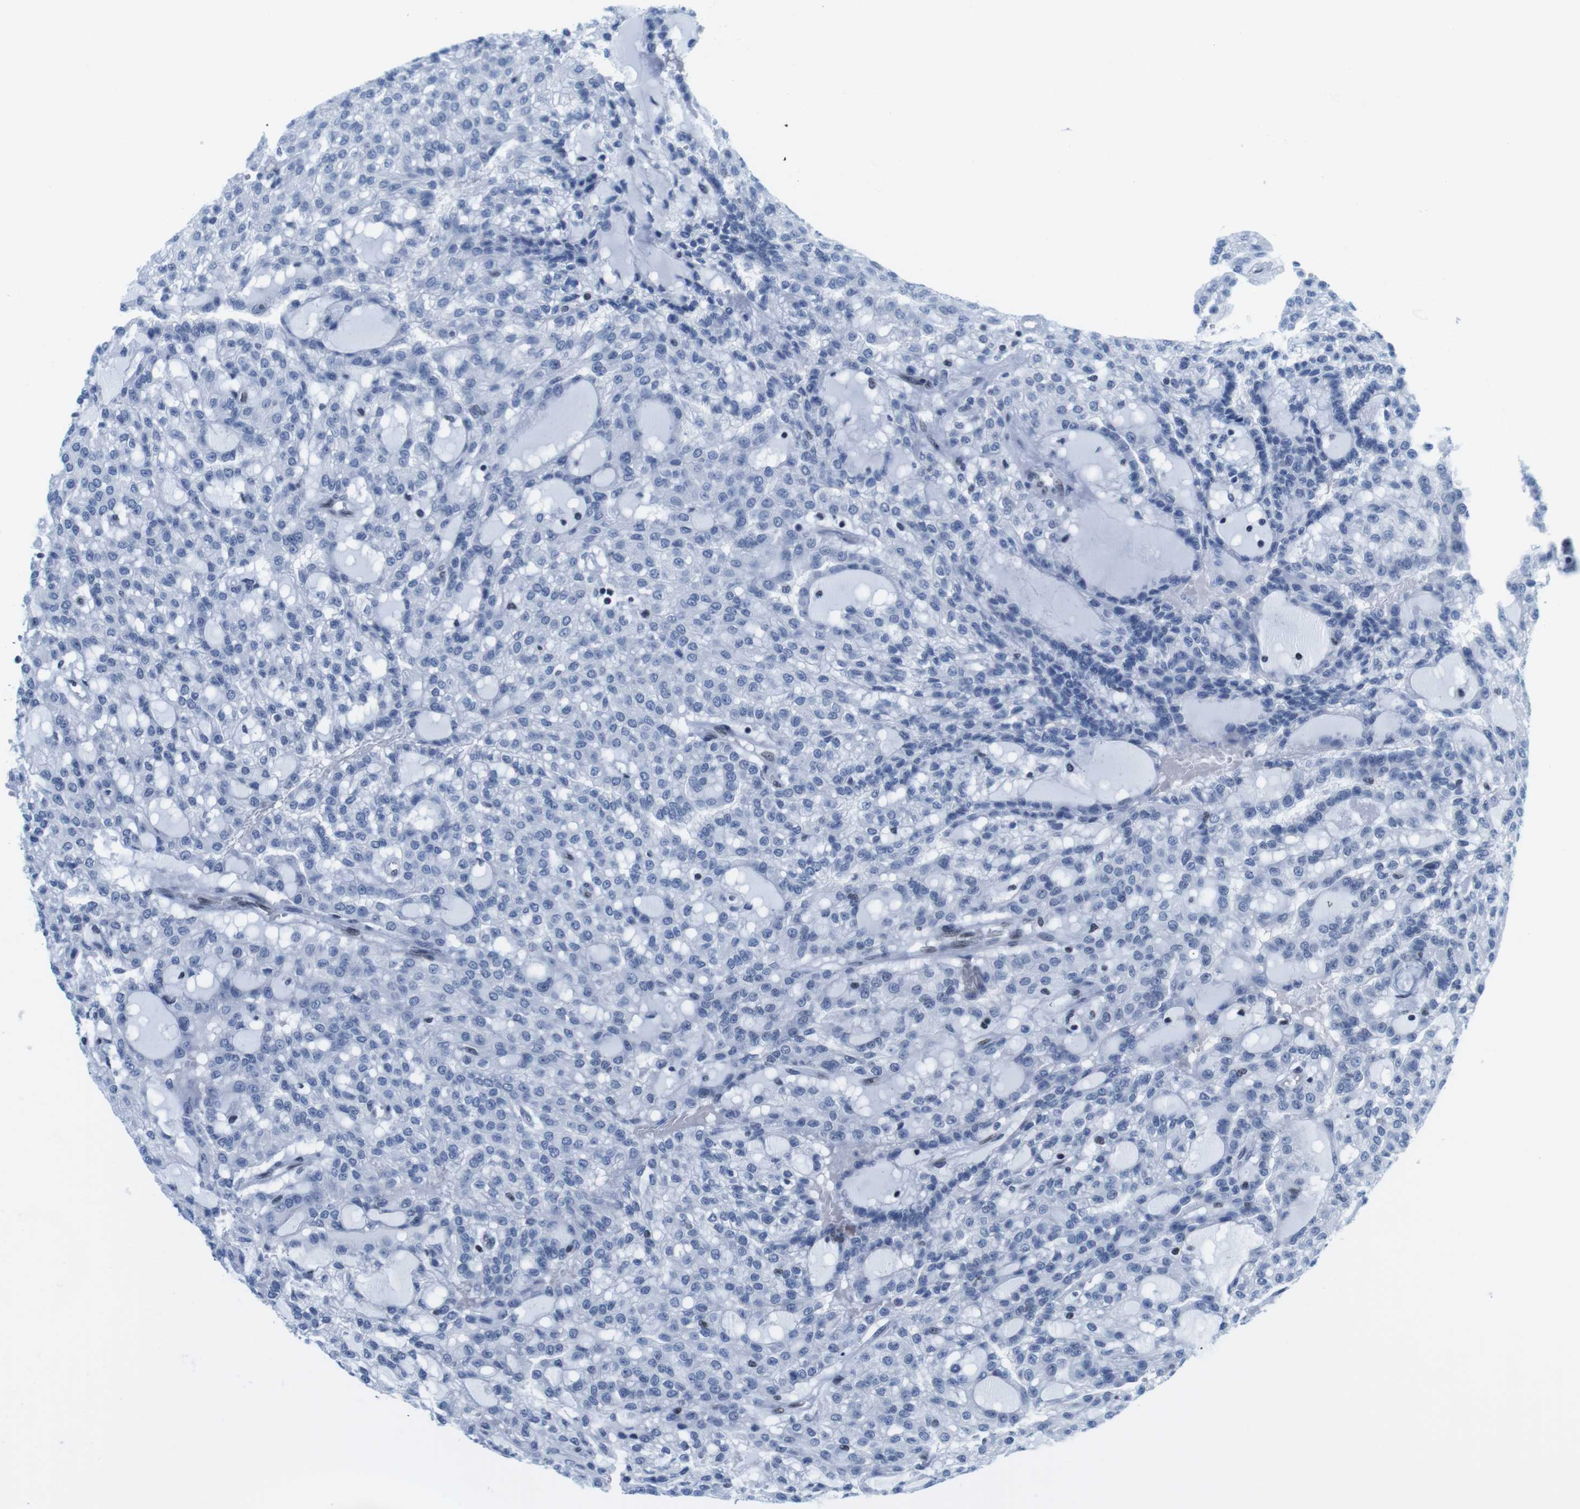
{"staining": {"intensity": "negative", "quantity": "none", "location": "none"}, "tissue": "renal cancer", "cell_type": "Tumor cells", "image_type": "cancer", "snomed": [{"axis": "morphology", "description": "Adenocarcinoma, NOS"}, {"axis": "topography", "description": "Kidney"}], "caption": "IHC photomicrograph of neoplastic tissue: human renal cancer stained with DAB demonstrates no significant protein expression in tumor cells. (Immunohistochemistry (ihc), brightfield microscopy, high magnification).", "gene": "IFI16", "patient": {"sex": "male", "age": 63}}